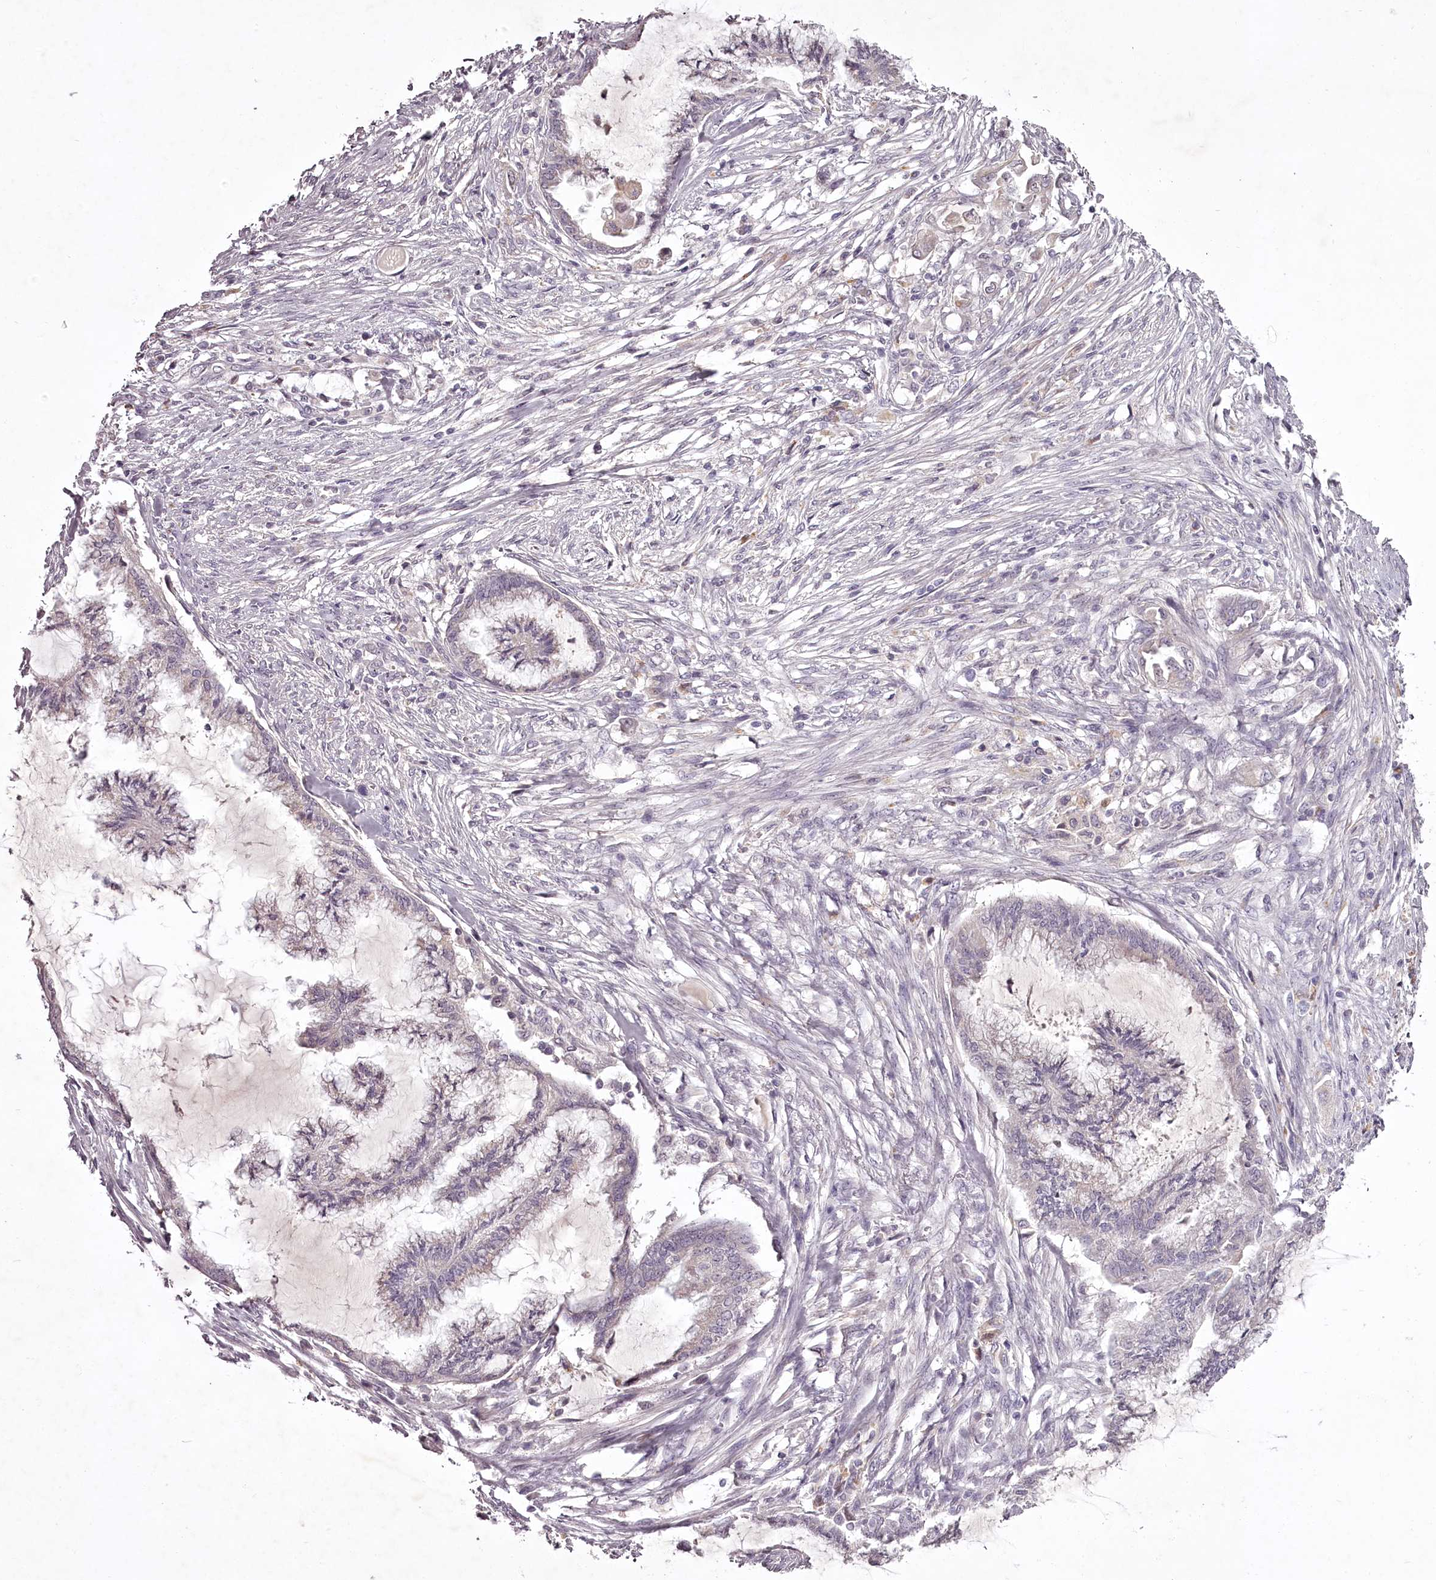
{"staining": {"intensity": "negative", "quantity": "none", "location": "none"}, "tissue": "endometrial cancer", "cell_type": "Tumor cells", "image_type": "cancer", "snomed": [{"axis": "morphology", "description": "Adenocarcinoma, NOS"}, {"axis": "topography", "description": "Endometrium"}], "caption": "This photomicrograph is of endometrial adenocarcinoma stained with immunohistochemistry (IHC) to label a protein in brown with the nuclei are counter-stained blue. There is no expression in tumor cells.", "gene": "RBMXL2", "patient": {"sex": "female", "age": 86}}